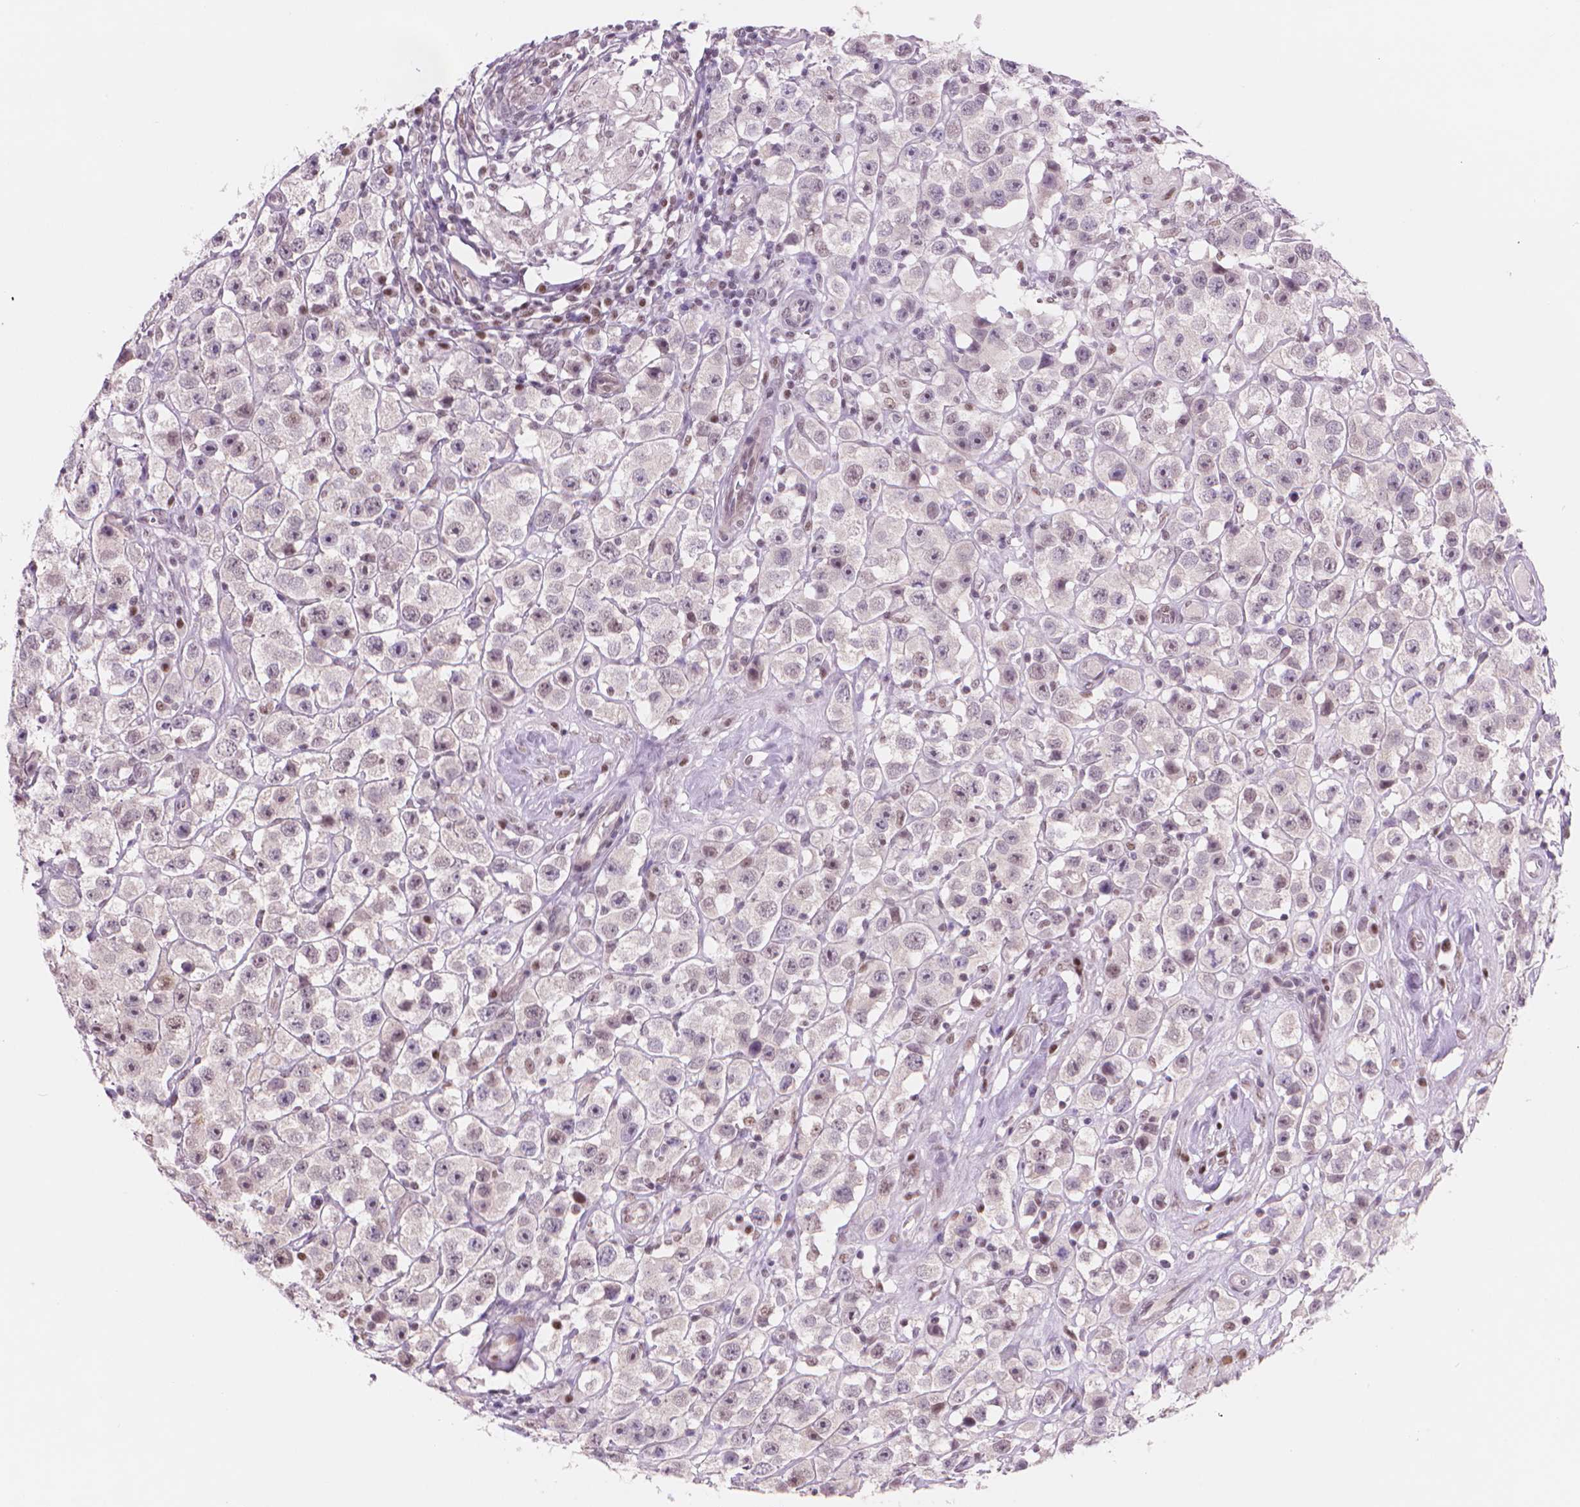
{"staining": {"intensity": "negative", "quantity": "none", "location": "none"}, "tissue": "testis cancer", "cell_type": "Tumor cells", "image_type": "cancer", "snomed": [{"axis": "morphology", "description": "Seminoma, NOS"}, {"axis": "topography", "description": "Testis"}], "caption": "Seminoma (testis) was stained to show a protein in brown. There is no significant expression in tumor cells.", "gene": "POLR3D", "patient": {"sex": "male", "age": 45}}